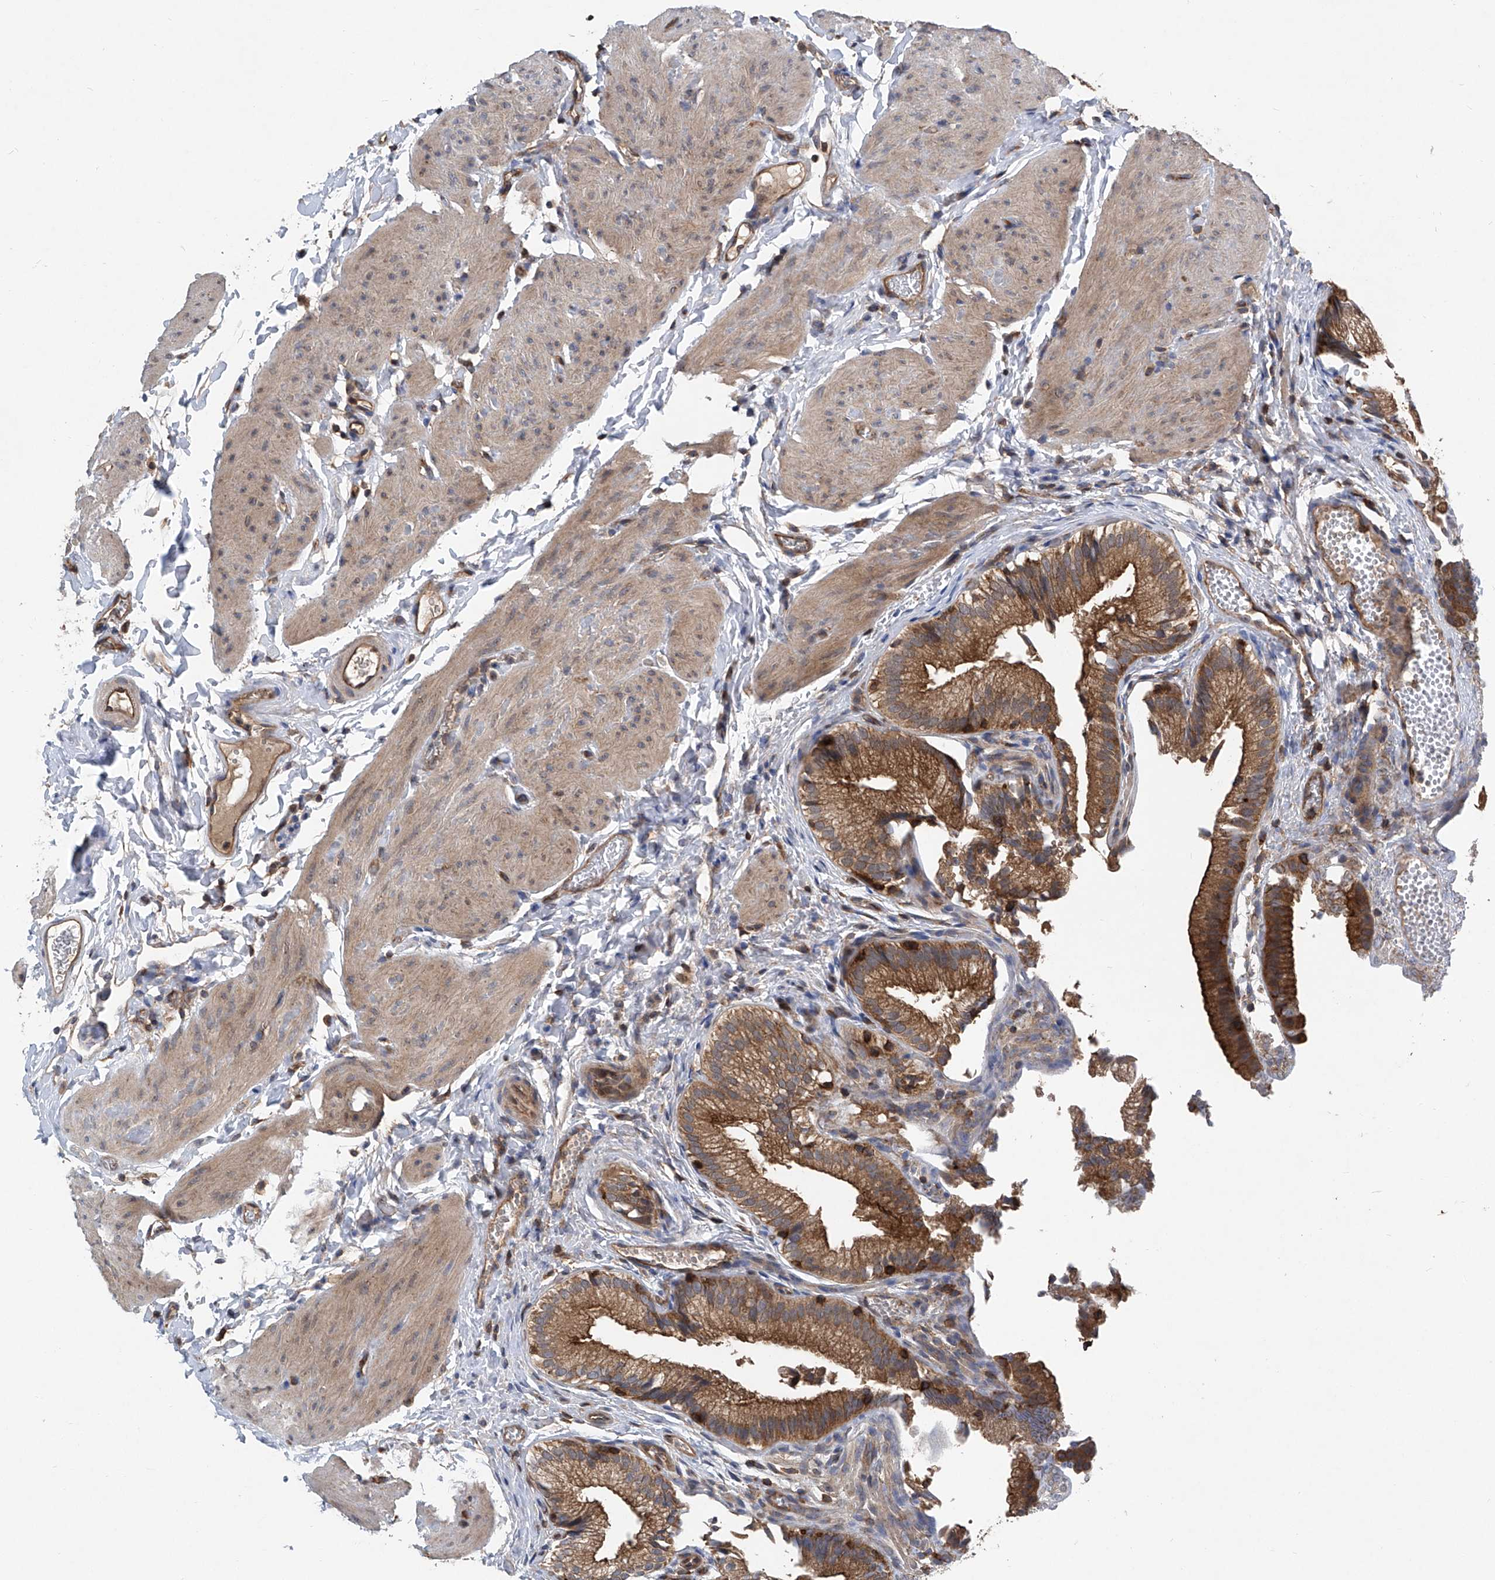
{"staining": {"intensity": "strong", "quantity": ">75%", "location": "cytoplasmic/membranous"}, "tissue": "gallbladder", "cell_type": "Glandular cells", "image_type": "normal", "snomed": [{"axis": "morphology", "description": "Normal tissue, NOS"}, {"axis": "topography", "description": "Gallbladder"}], "caption": "Human gallbladder stained for a protein (brown) reveals strong cytoplasmic/membranous positive staining in approximately >75% of glandular cells.", "gene": "TRIM38", "patient": {"sex": "female", "age": 30}}